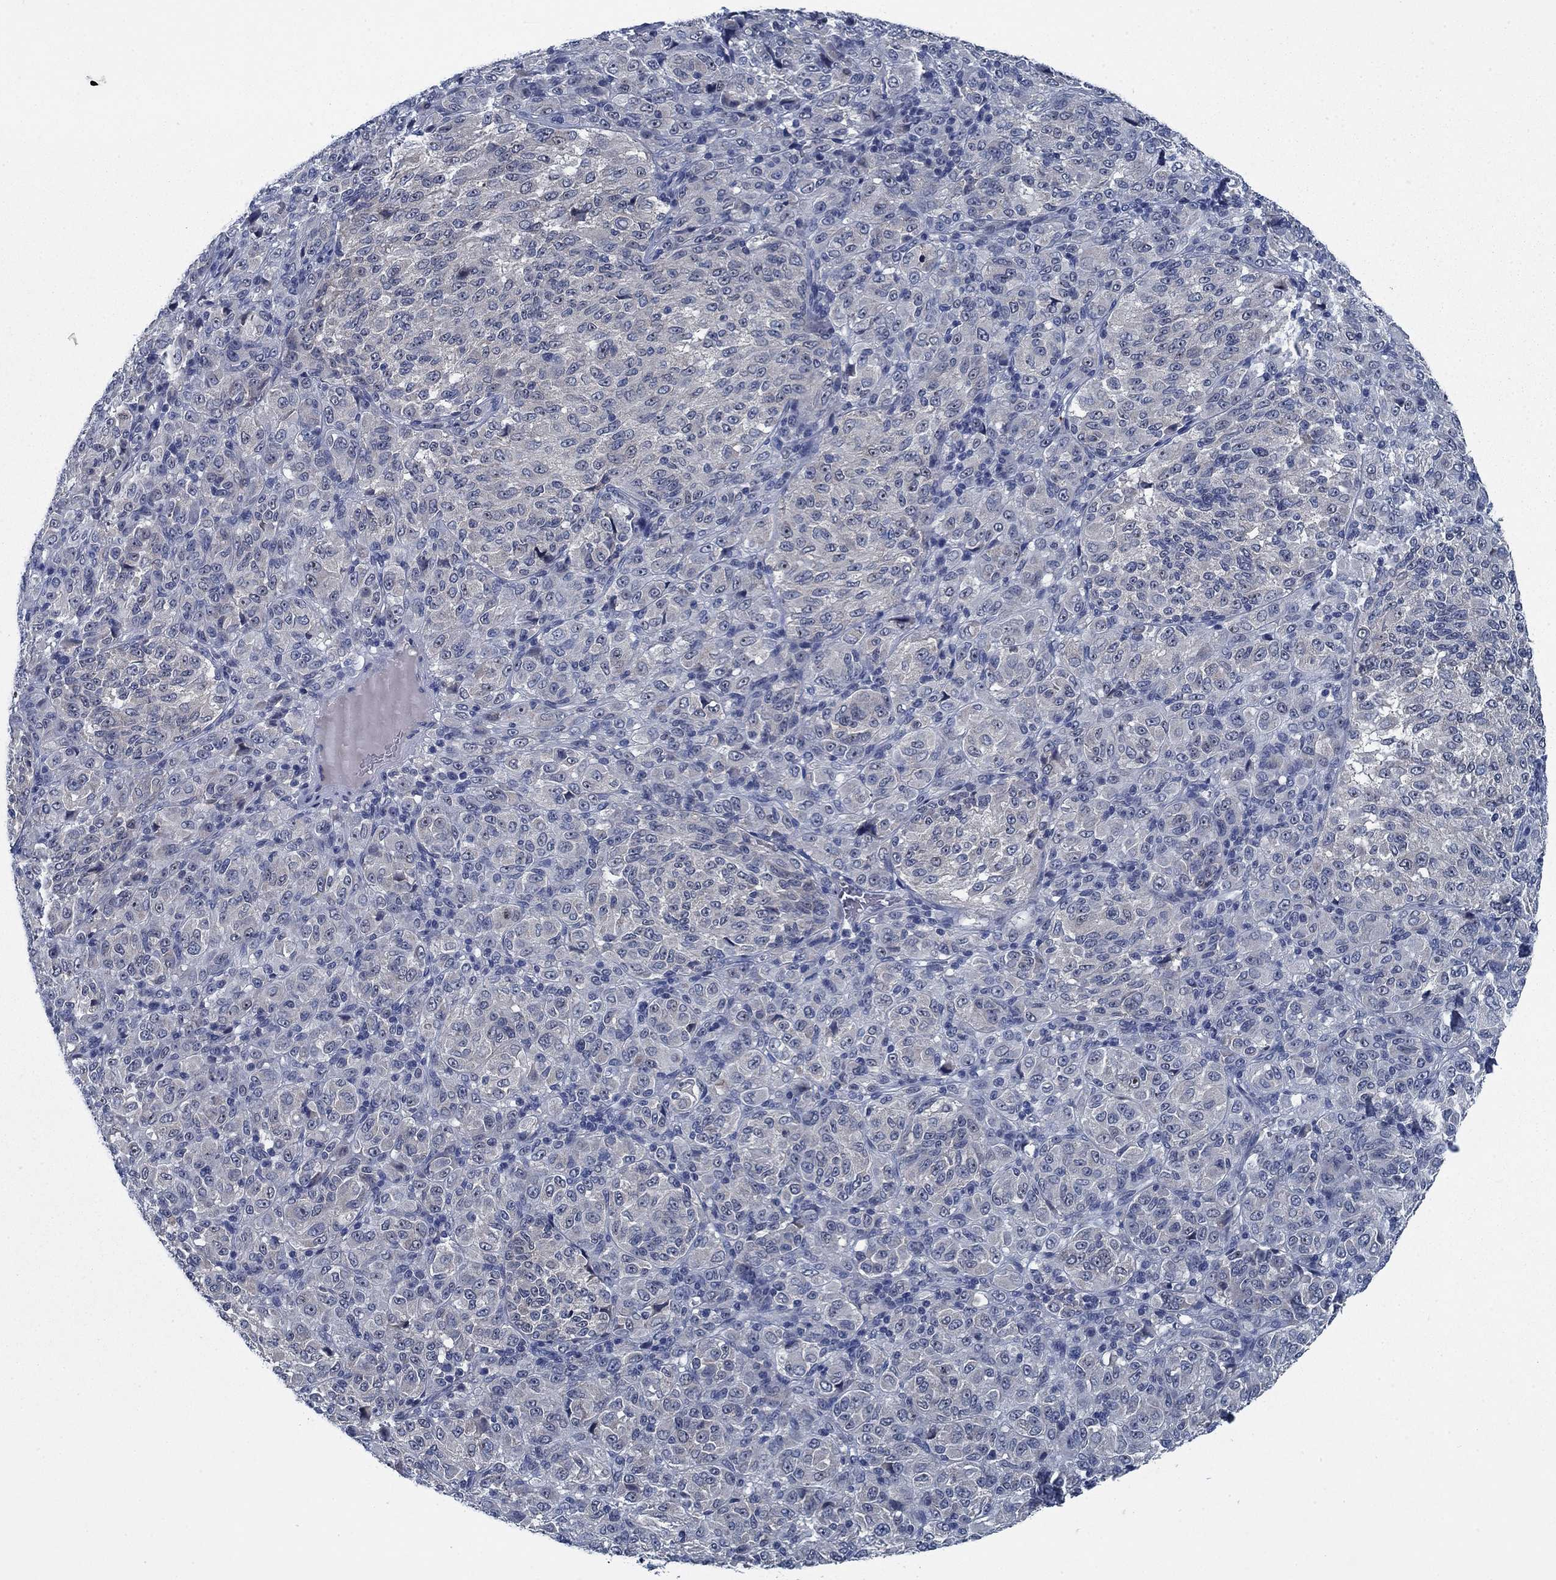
{"staining": {"intensity": "negative", "quantity": "none", "location": "none"}, "tissue": "melanoma", "cell_type": "Tumor cells", "image_type": "cancer", "snomed": [{"axis": "morphology", "description": "Malignant melanoma, Metastatic site"}, {"axis": "topography", "description": "Brain"}], "caption": "Immunohistochemistry image of neoplastic tissue: melanoma stained with DAB (3,3'-diaminobenzidine) demonstrates no significant protein expression in tumor cells.", "gene": "PNMA8A", "patient": {"sex": "female", "age": 56}}